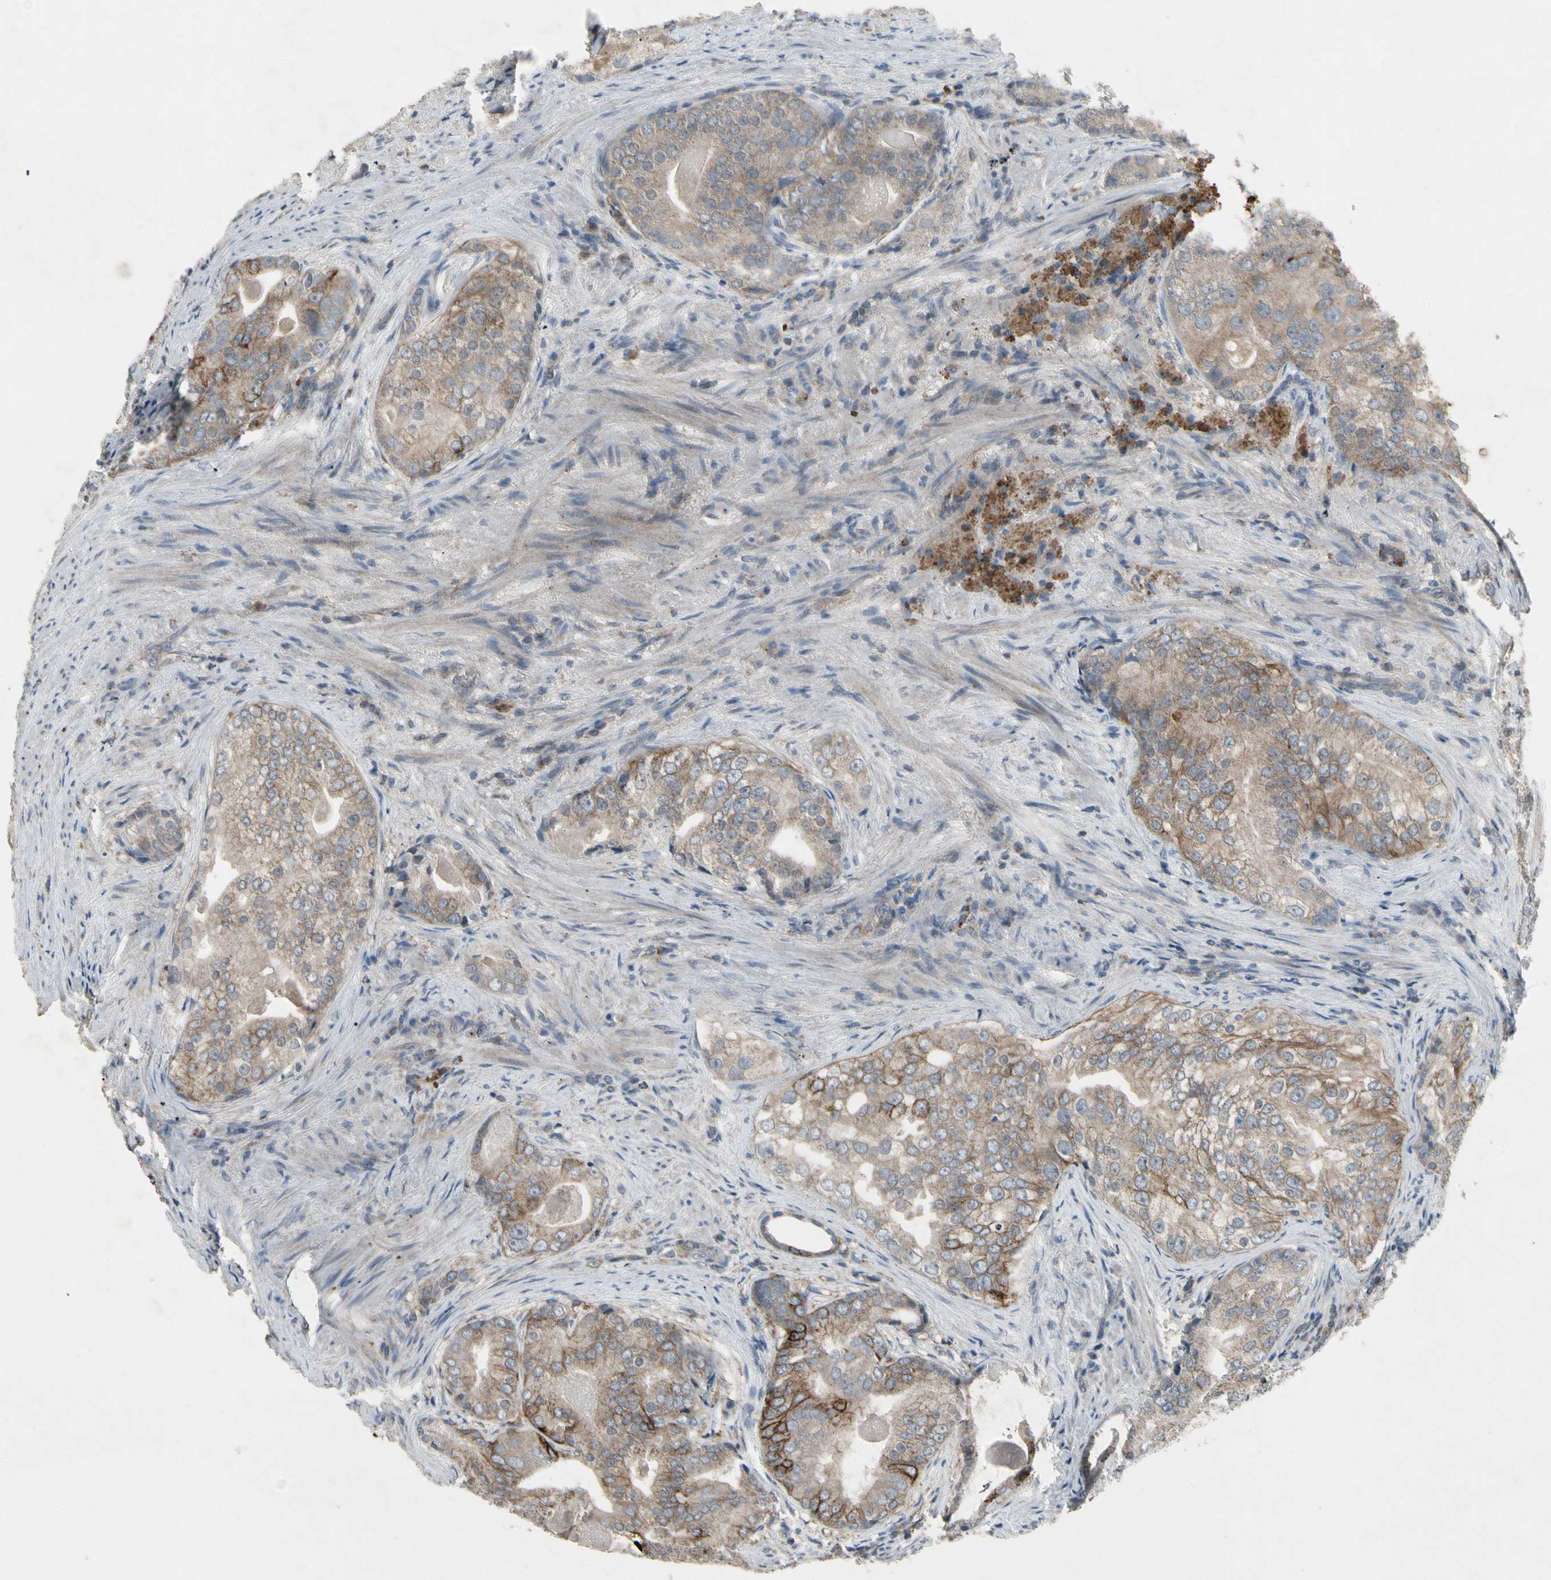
{"staining": {"intensity": "moderate", "quantity": ">75%", "location": "cytoplasmic/membranous"}, "tissue": "prostate cancer", "cell_type": "Tumor cells", "image_type": "cancer", "snomed": [{"axis": "morphology", "description": "Adenocarcinoma, High grade"}, {"axis": "topography", "description": "Prostate"}], "caption": "There is medium levels of moderate cytoplasmic/membranous staining in tumor cells of prostate adenocarcinoma (high-grade), as demonstrated by immunohistochemical staining (brown color).", "gene": "NMI", "patient": {"sex": "male", "age": 66}}